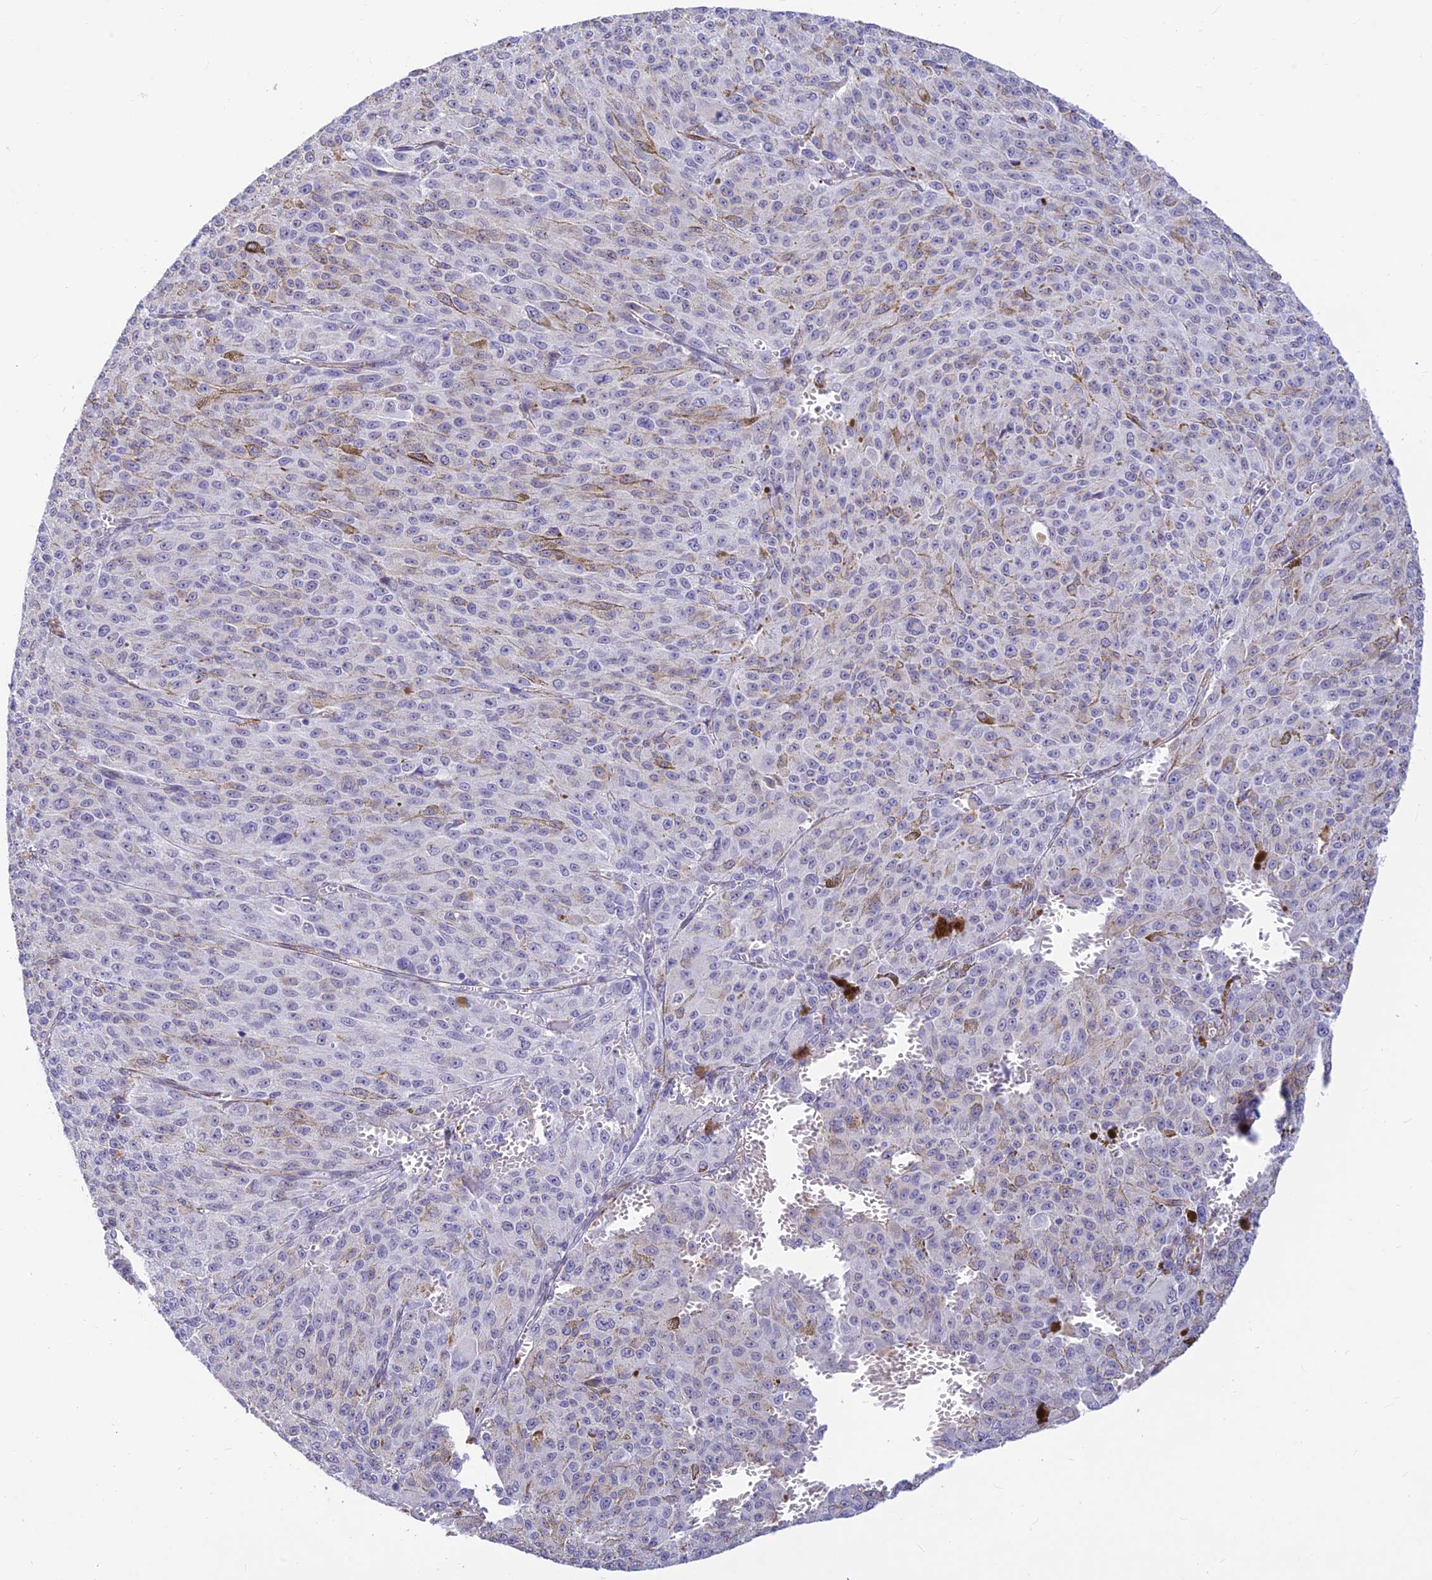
{"staining": {"intensity": "negative", "quantity": "none", "location": "none"}, "tissue": "melanoma", "cell_type": "Tumor cells", "image_type": "cancer", "snomed": [{"axis": "morphology", "description": "Malignant melanoma, NOS"}, {"axis": "topography", "description": "Skin"}], "caption": "Immunohistochemical staining of malignant melanoma displays no significant expression in tumor cells. (Brightfield microscopy of DAB immunohistochemistry (IHC) at high magnification).", "gene": "ALDH1L2", "patient": {"sex": "female", "age": 52}}